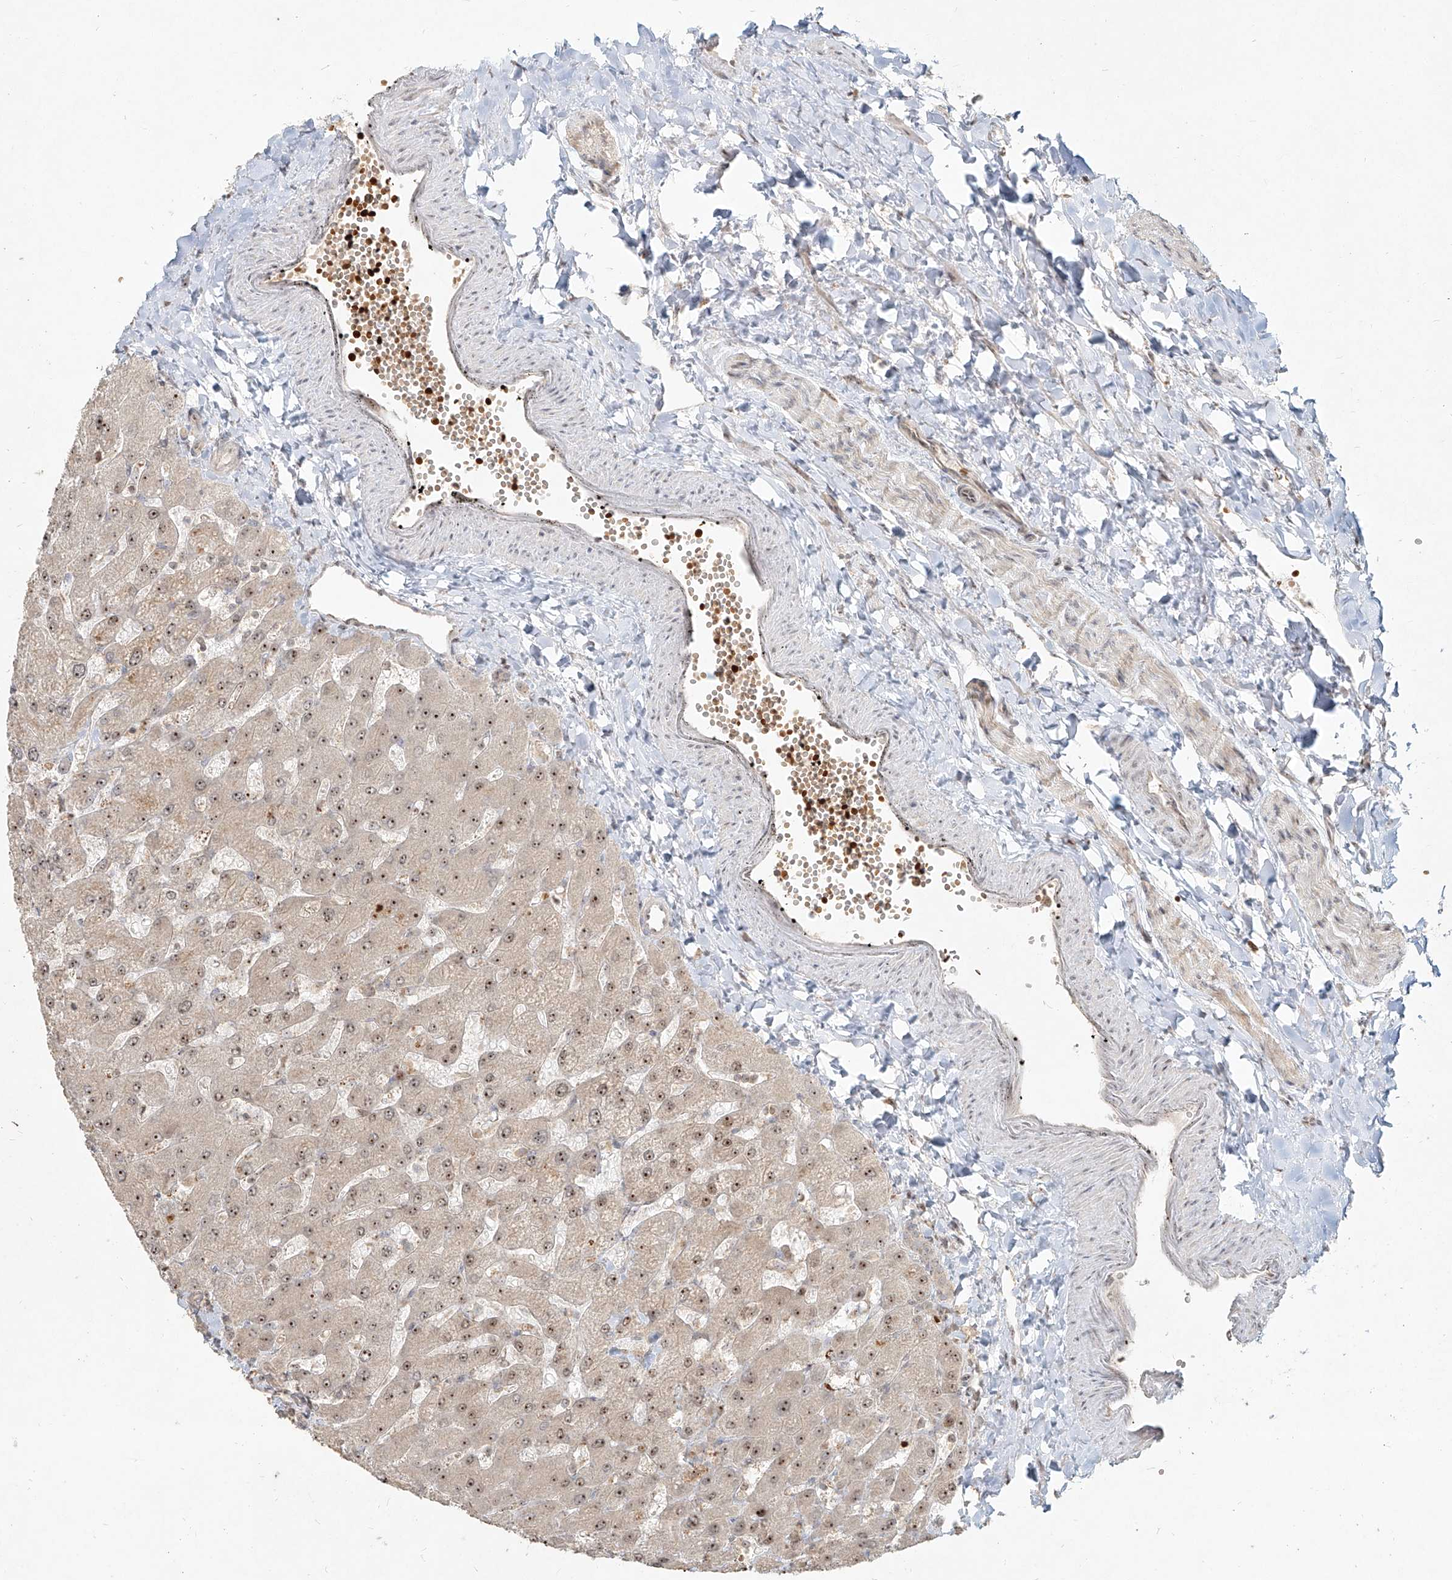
{"staining": {"intensity": "negative", "quantity": "none", "location": "none"}, "tissue": "liver", "cell_type": "Cholangiocytes", "image_type": "normal", "snomed": [{"axis": "morphology", "description": "Normal tissue, NOS"}, {"axis": "topography", "description": "Liver"}], "caption": "Micrograph shows no significant protein positivity in cholangiocytes of benign liver. (Immunohistochemistry, brightfield microscopy, high magnification).", "gene": "BYSL", "patient": {"sex": "male", "age": 55}}